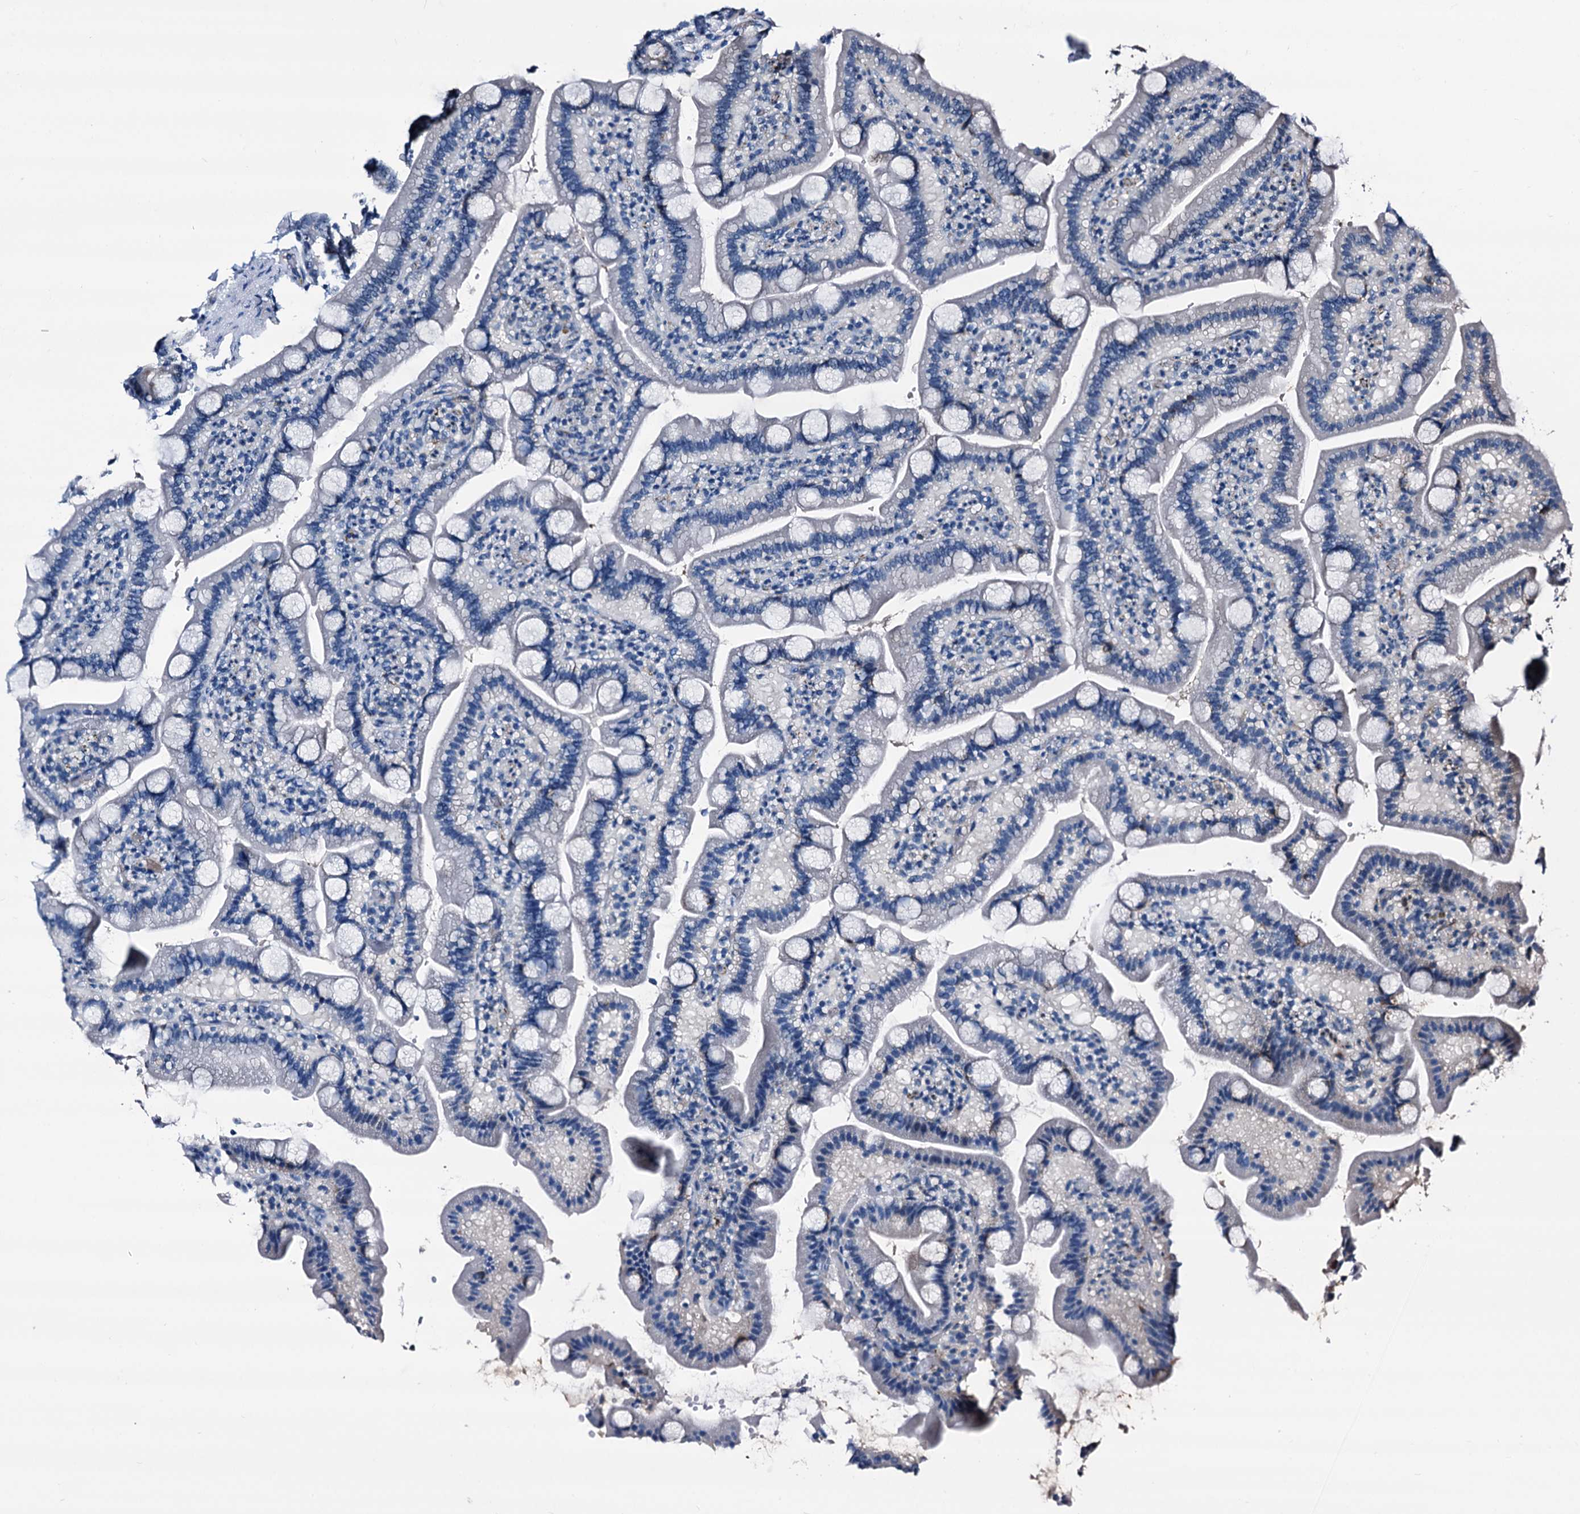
{"staining": {"intensity": "weak", "quantity": "<25%", "location": "cytoplasmic/membranous,nuclear"}, "tissue": "duodenum", "cell_type": "Glandular cells", "image_type": "normal", "snomed": [{"axis": "morphology", "description": "Normal tissue, NOS"}, {"axis": "topography", "description": "Duodenum"}], "caption": "Protein analysis of normal duodenum displays no significant positivity in glandular cells. (Brightfield microscopy of DAB IHC at high magnification).", "gene": "EMG1", "patient": {"sex": "male", "age": 55}}